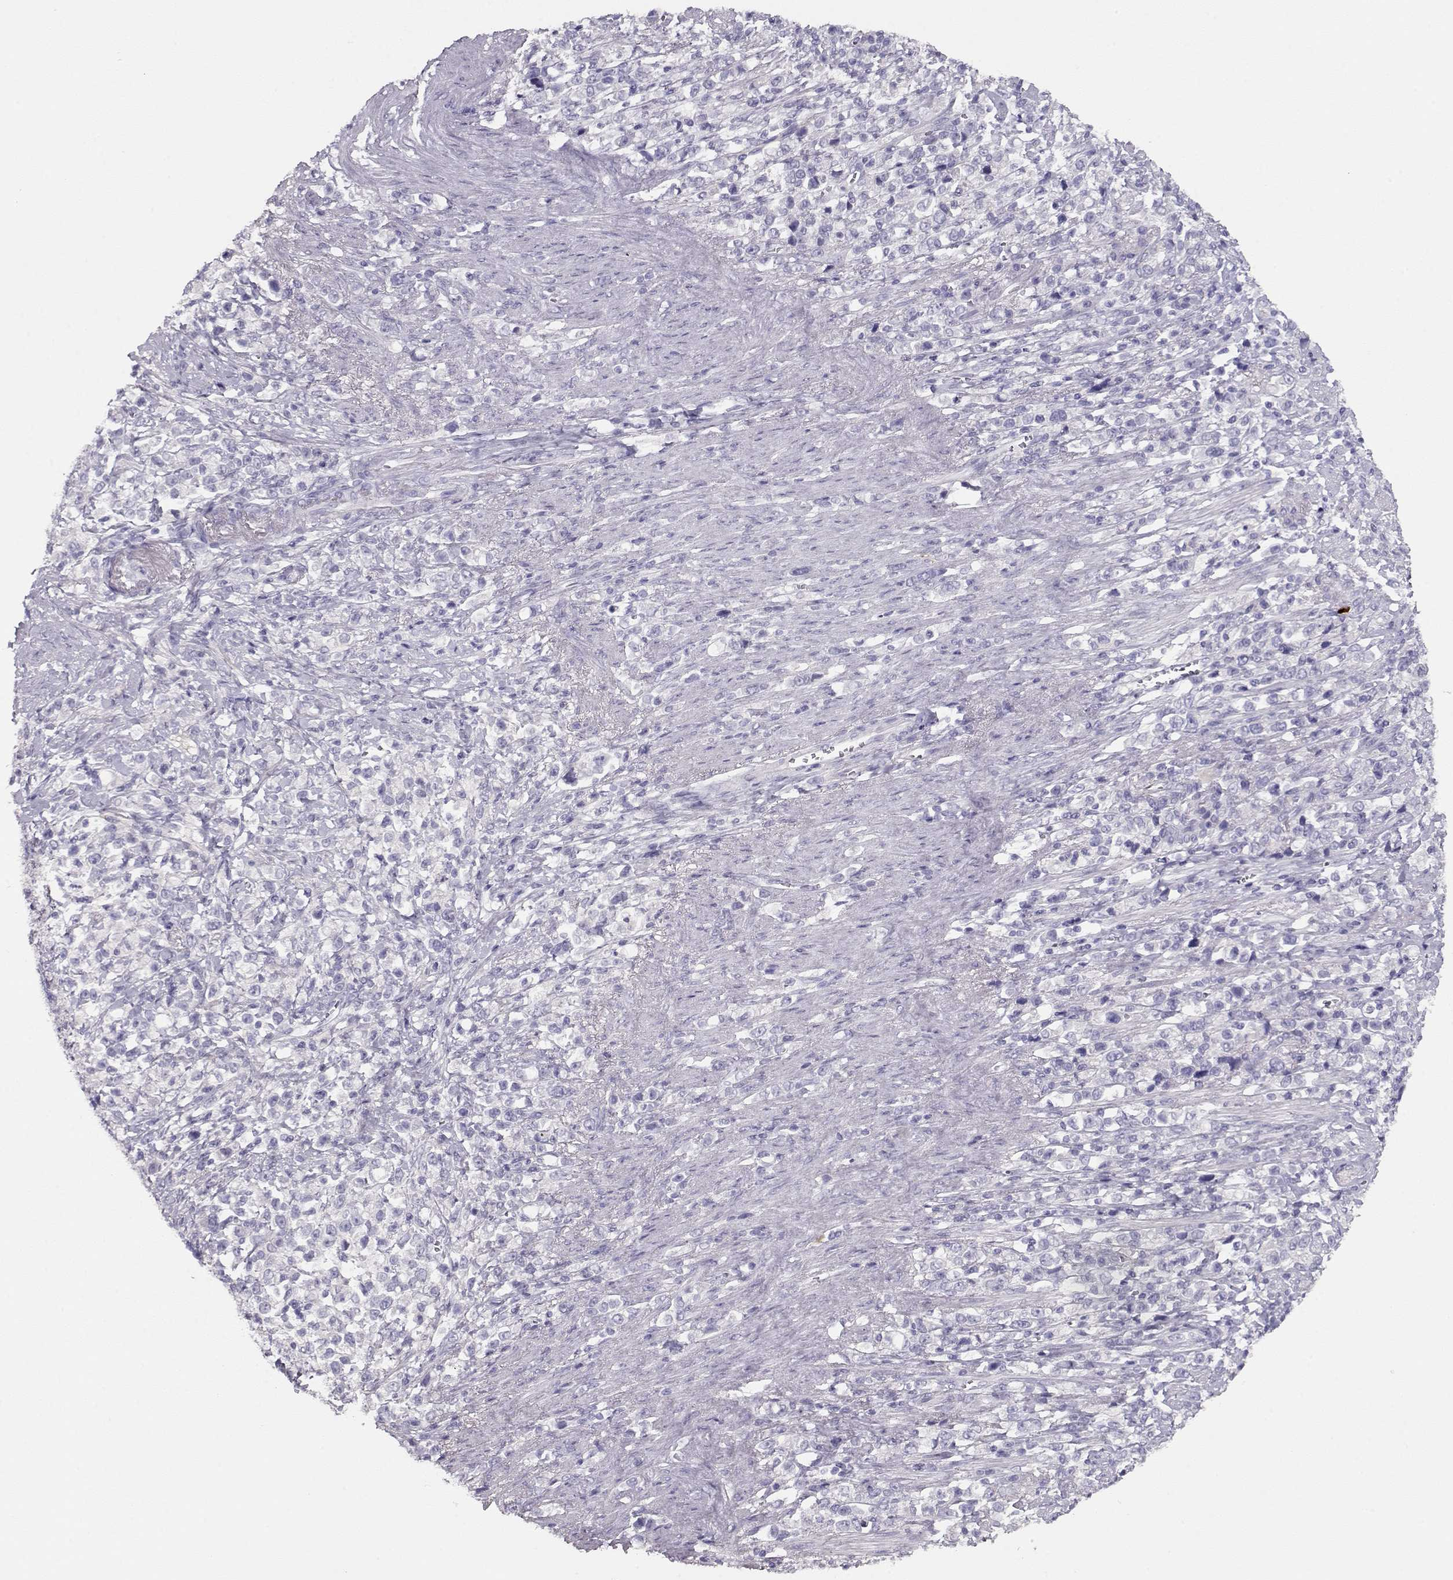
{"staining": {"intensity": "negative", "quantity": "none", "location": "none"}, "tissue": "stomach cancer", "cell_type": "Tumor cells", "image_type": "cancer", "snomed": [{"axis": "morphology", "description": "Adenocarcinoma, NOS"}, {"axis": "topography", "description": "Stomach"}], "caption": "This is a photomicrograph of IHC staining of stomach cancer (adenocarcinoma), which shows no staining in tumor cells. (DAB (3,3'-diaminobenzidine) IHC with hematoxylin counter stain).", "gene": "NDRG4", "patient": {"sex": "male", "age": 63}}